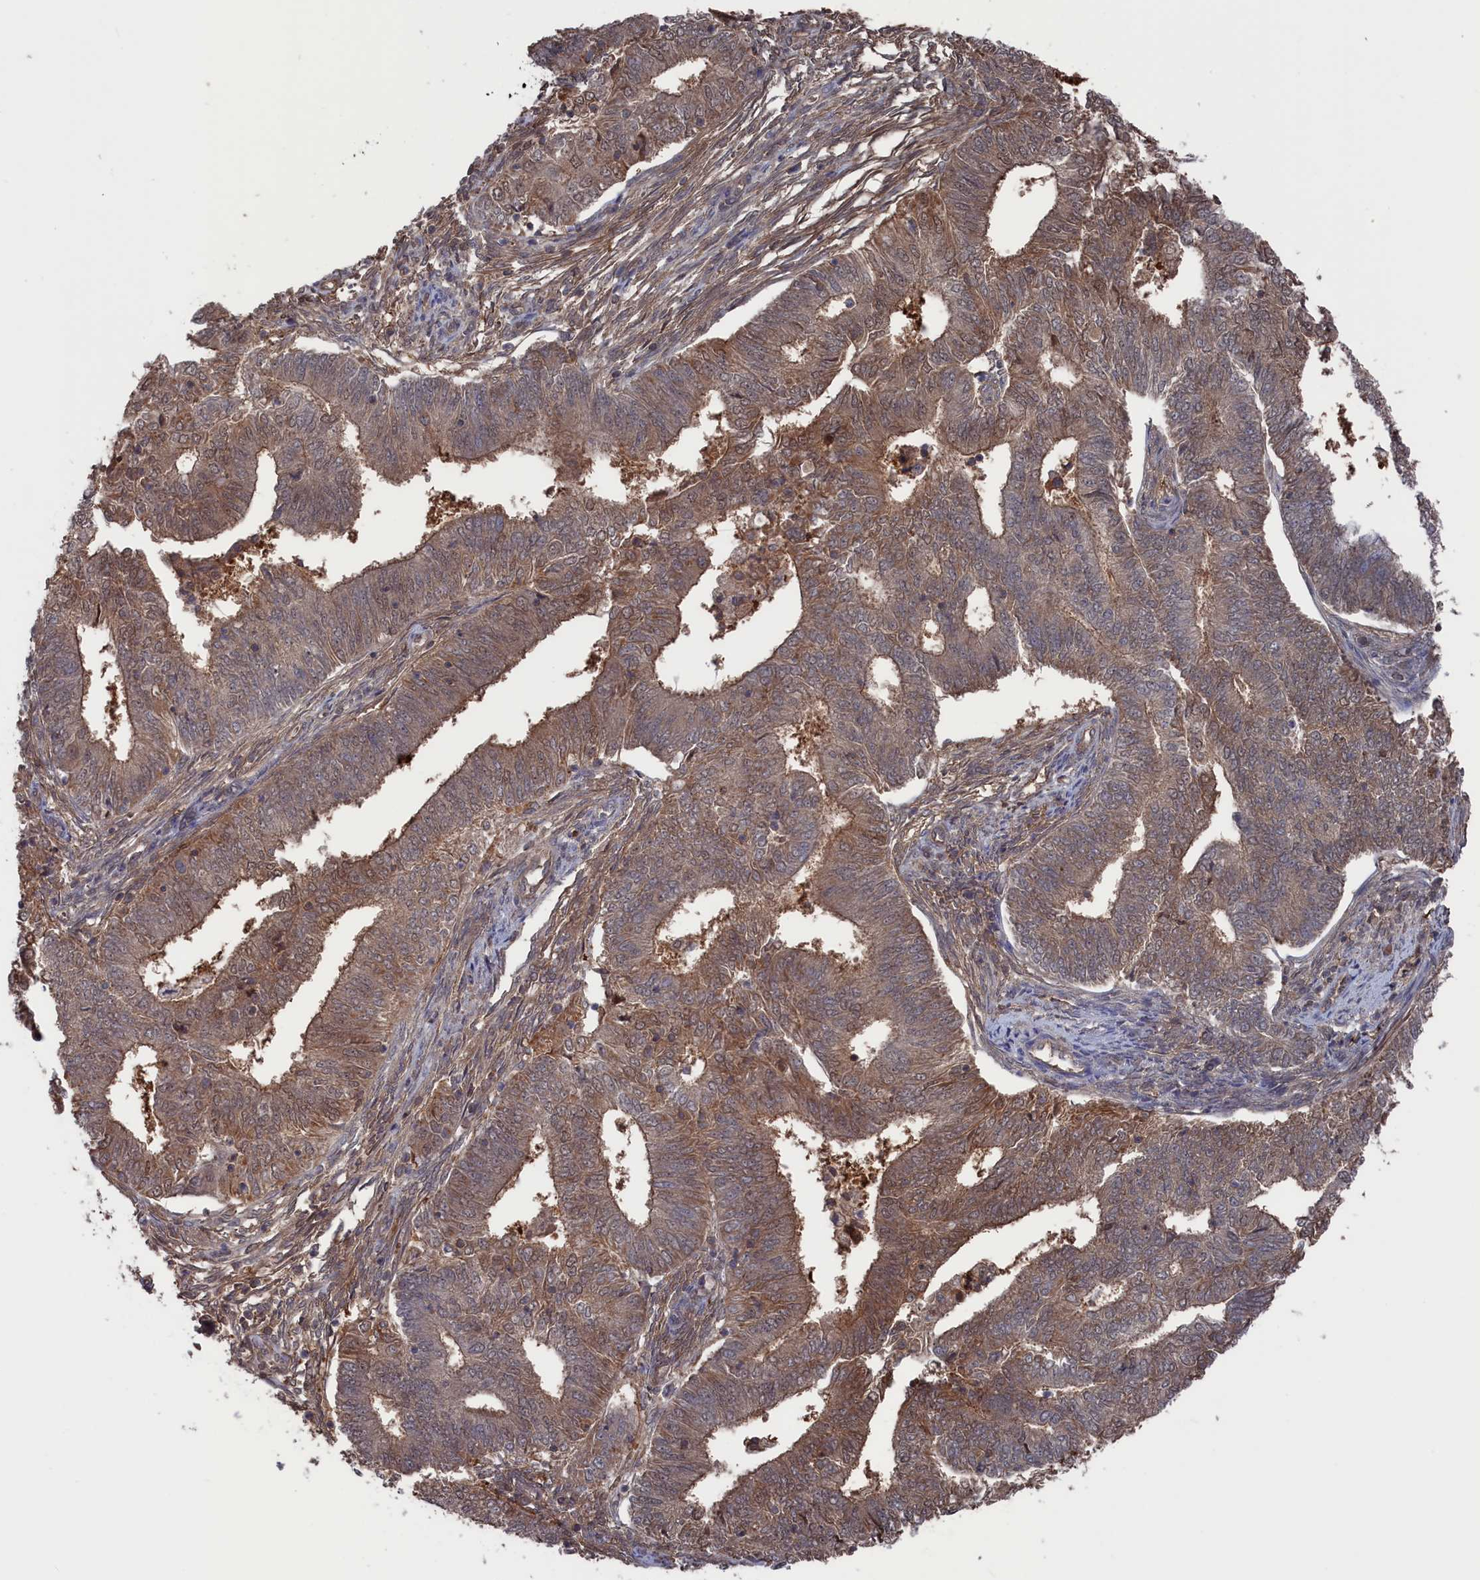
{"staining": {"intensity": "moderate", "quantity": ">75%", "location": "cytoplasmic/membranous,nuclear"}, "tissue": "endometrial cancer", "cell_type": "Tumor cells", "image_type": "cancer", "snomed": [{"axis": "morphology", "description": "Adenocarcinoma, NOS"}, {"axis": "topography", "description": "Endometrium"}], "caption": "Immunohistochemistry (IHC) of endometrial adenocarcinoma reveals medium levels of moderate cytoplasmic/membranous and nuclear expression in approximately >75% of tumor cells.", "gene": "NUTF2", "patient": {"sex": "female", "age": 62}}